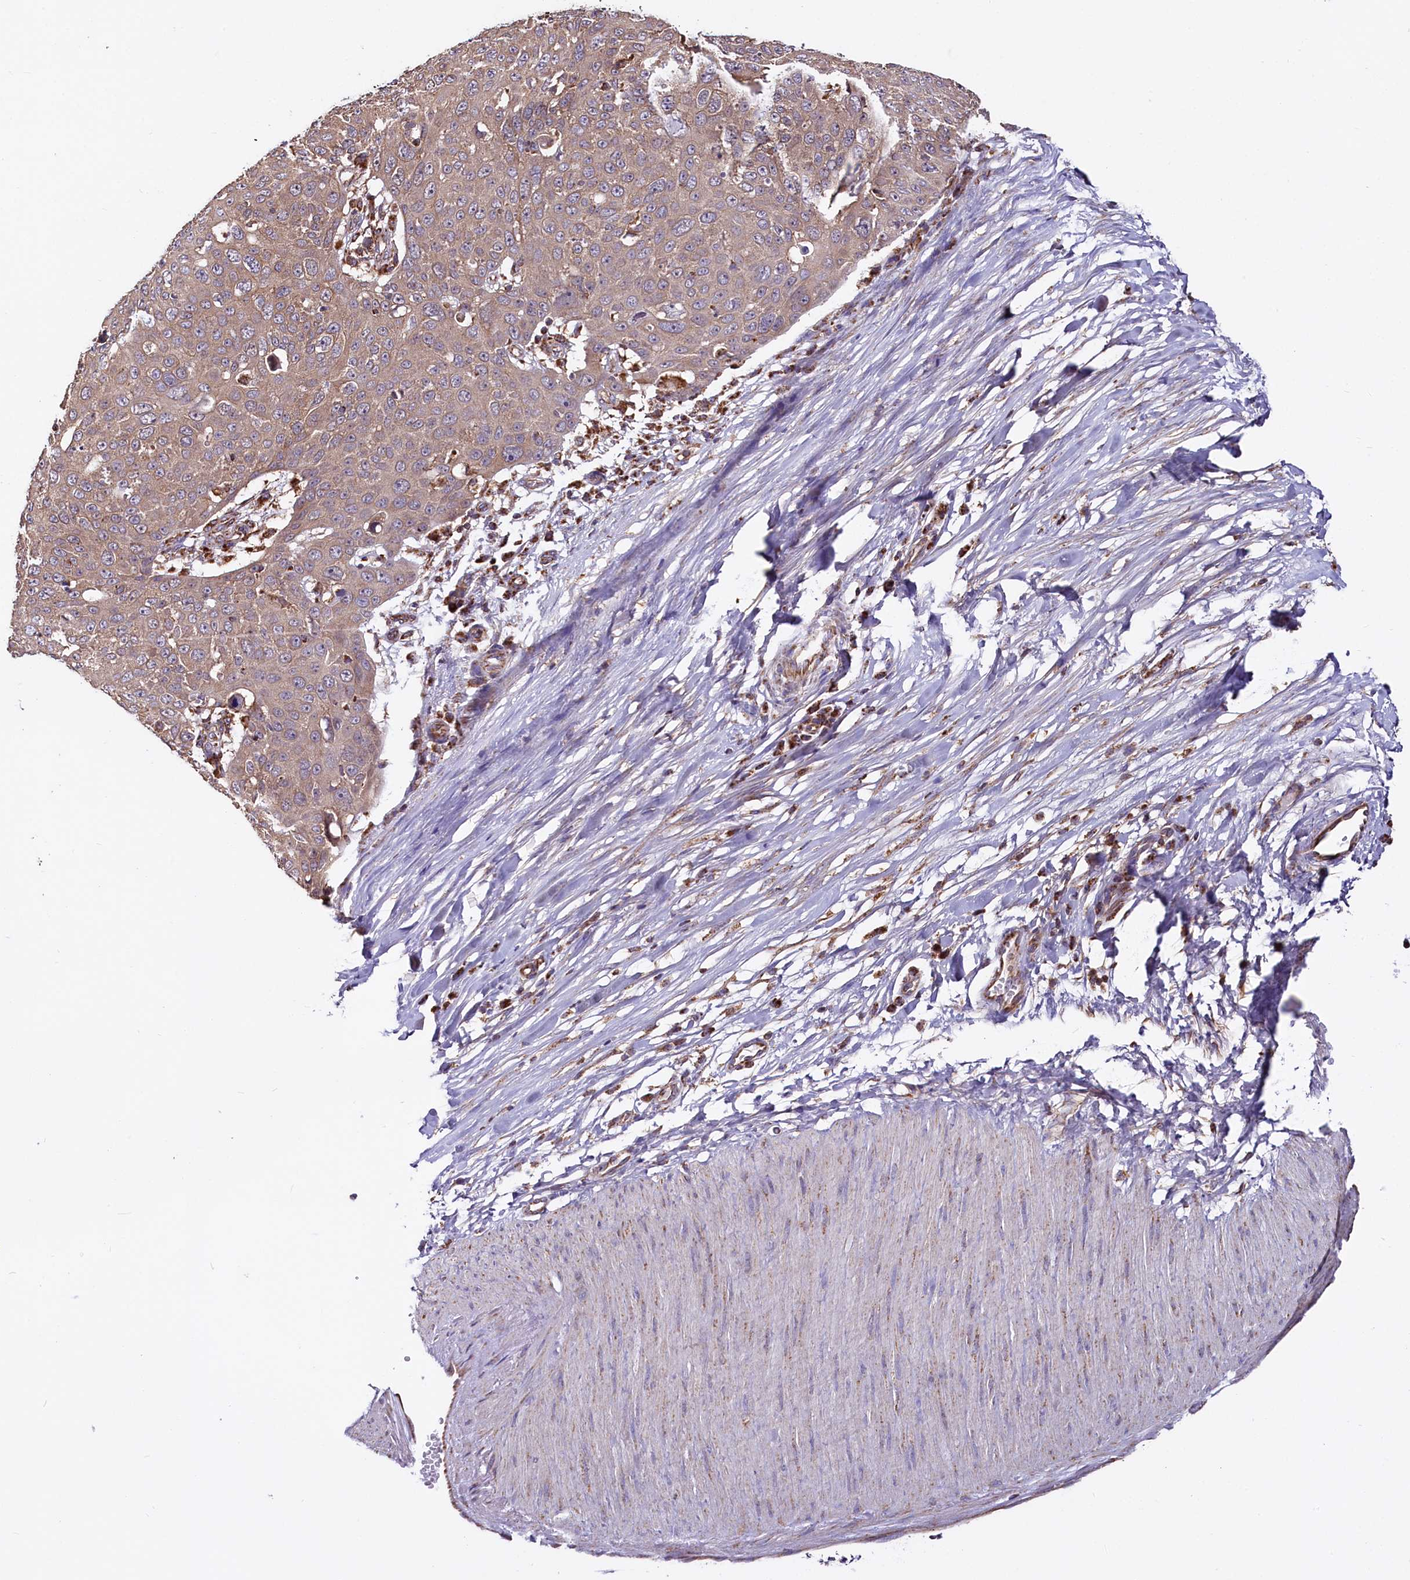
{"staining": {"intensity": "weak", "quantity": "<25%", "location": "cytoplasmic/membranous"}, "tissue": "skin cancer", "cell_type": "Tumor cells", "image_type": "cancer", "snomed": [{"axis": "morphology", "description": "Squamous cell carcinoma, NOS"}, {"axis": "topography", "description": "Skin"}], "caption": "Photomicrograph shows no protein expression in tumor cells of skin cancer (squamous cell carcinoma) tissue. (Stains: DAB (3,3'-diaminobenzidine) immunohistochemistry (IHC) with hematoxylin counter stain, Microscopy: brightfield microscopy at high magnification).", "gene": "NUDT15", "patient": {"sex": "male", "age": 71}}